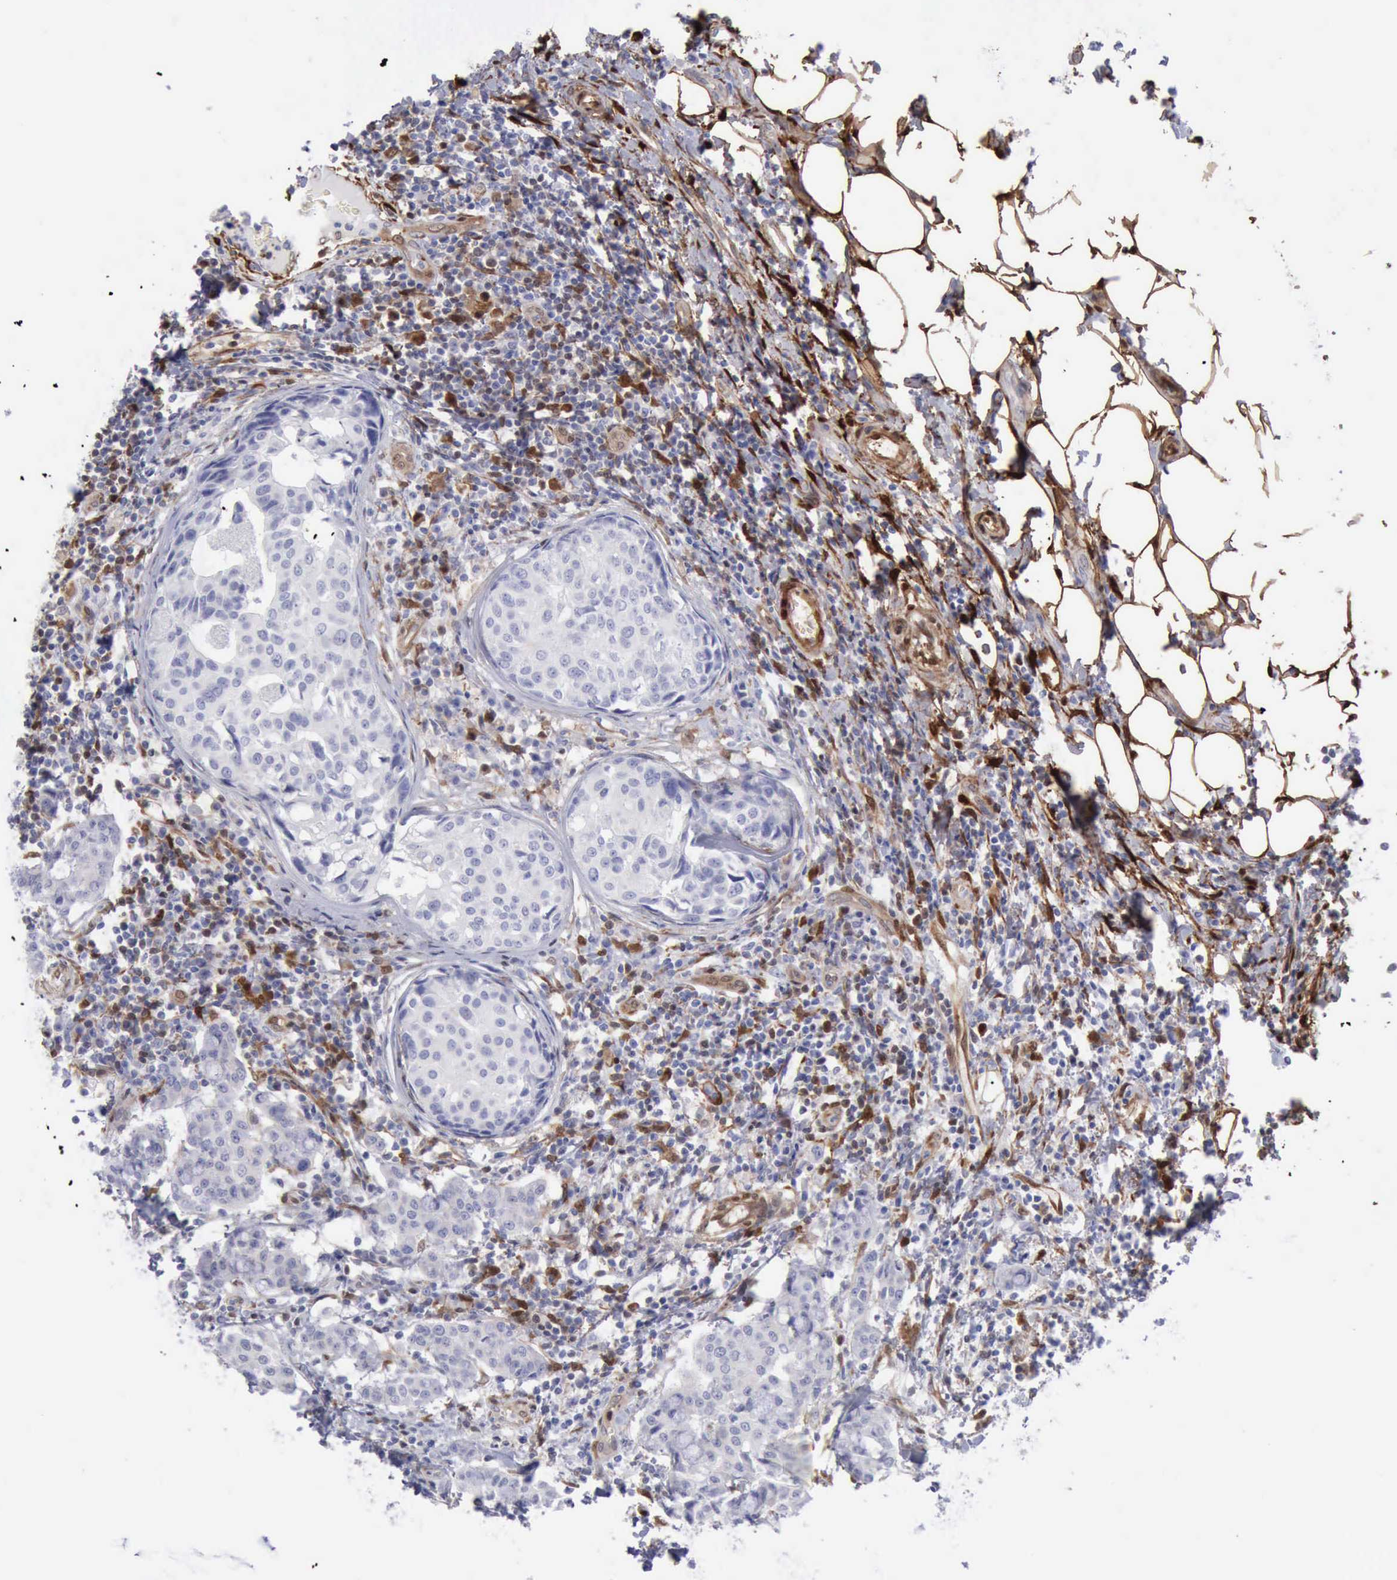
{"staining": {"intensity": "negative", "quantity": "none", "location": "none"}, "tissue": "breast cancer", "cell_type": "Tumor cells", "image_type": "cancer", "snomed": [{"axis": "morphology", "description": "Duct carcinoma"}, {"axis": "topography", "description": "Breast"}], "caption": "The photomicrograph demonstrates no staining of tumor cells in intraductal carcinoma (breast).", "gene": "FHL1", "patient": {"sex": "female", "age": 27}}